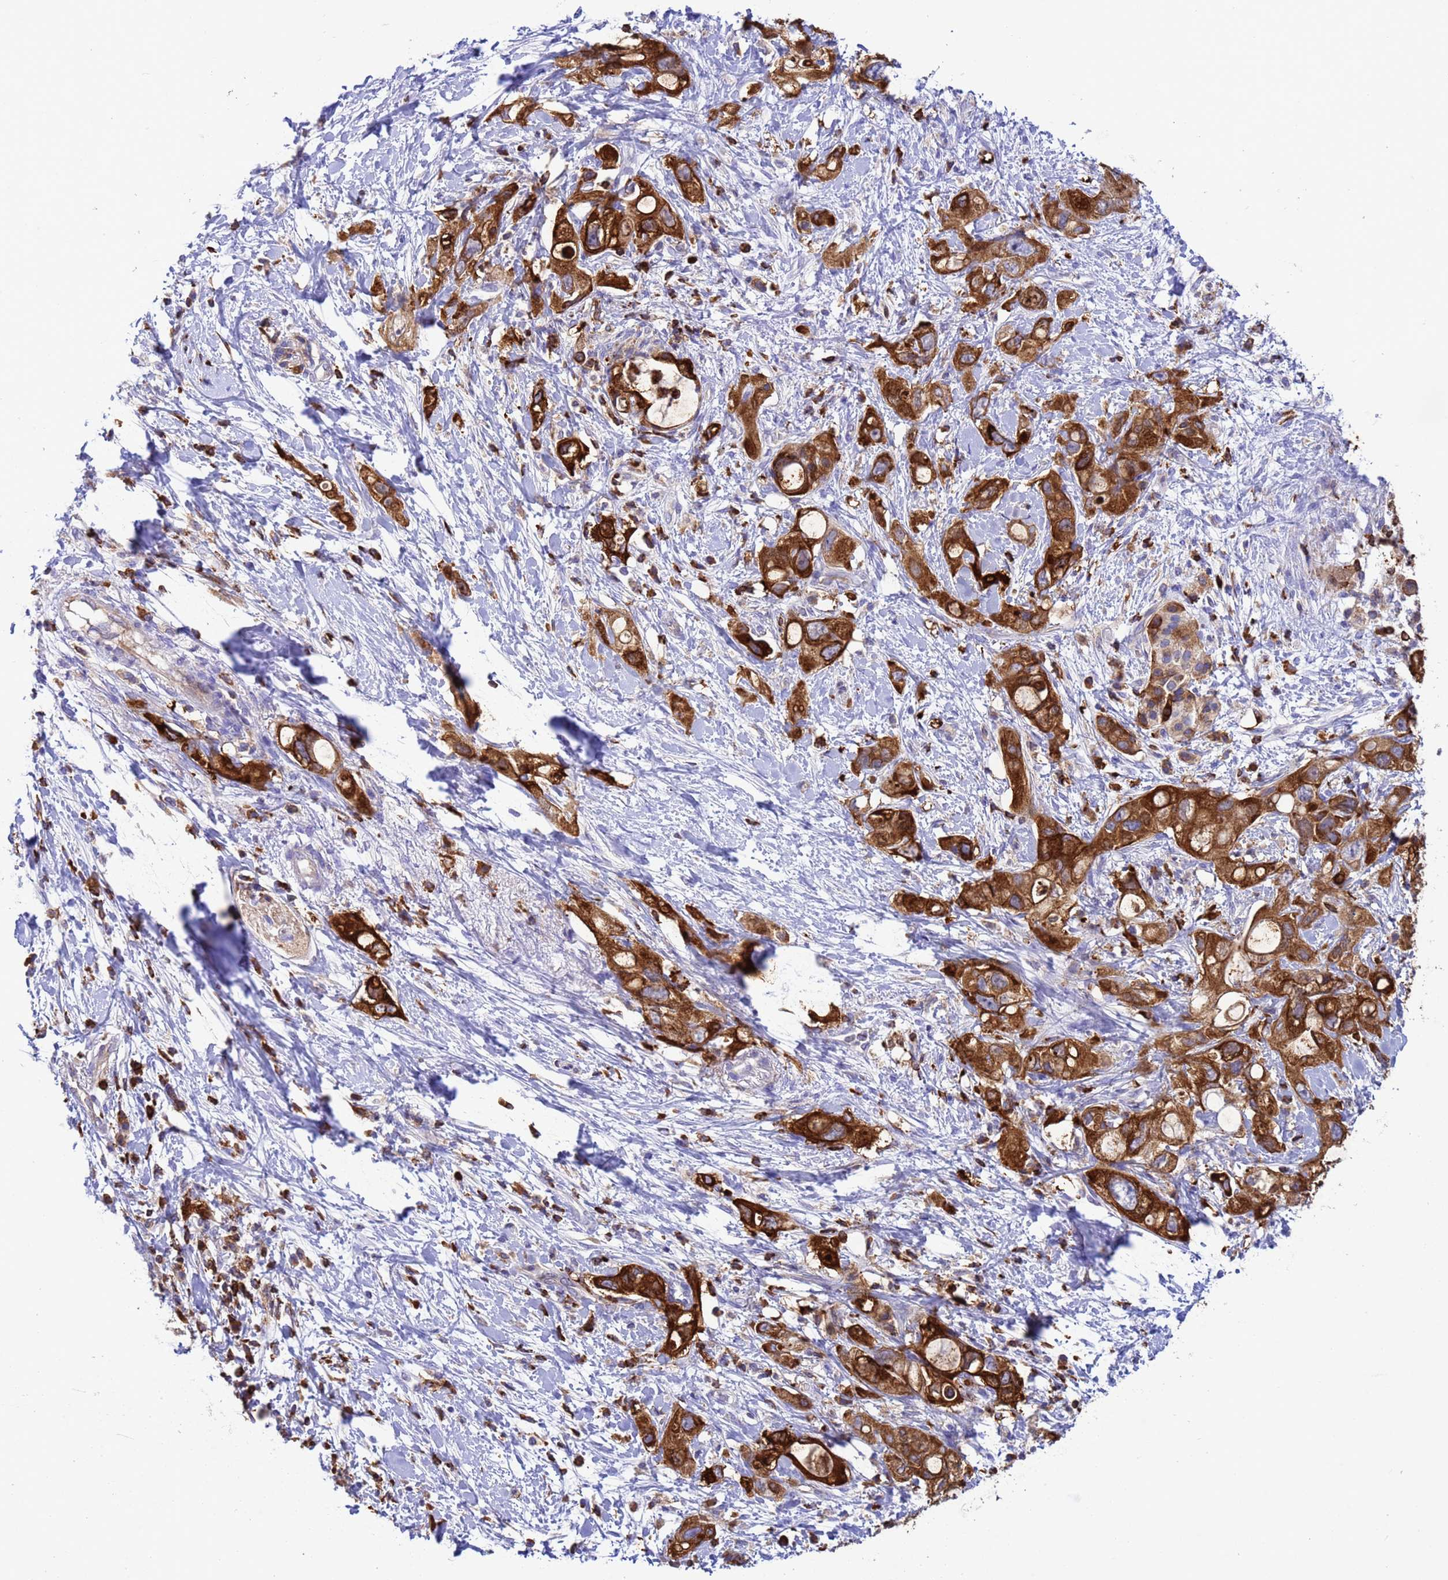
{"staining": {"intensity": "strong", "quantity": ">75%", "location": "cytoplasmic/membranous"}, "tissue": "pancreatic cancer", "cell_type": "Tumor cells", "image_type": "cancer", "snomed": [{"axis": "morphology", "description": "Adenocarcinoma, NOS"}, {"axis": "topography", "description": "Pancreas"}], "caption": "IHC of pancreatic cancer (adenocarcinoma) shows high levels of strong cytoplasmic/membranous staining in approximately >75% of tumor cells.", "gene": "EZR", "patient": {"sex": "female", "age": 56}}